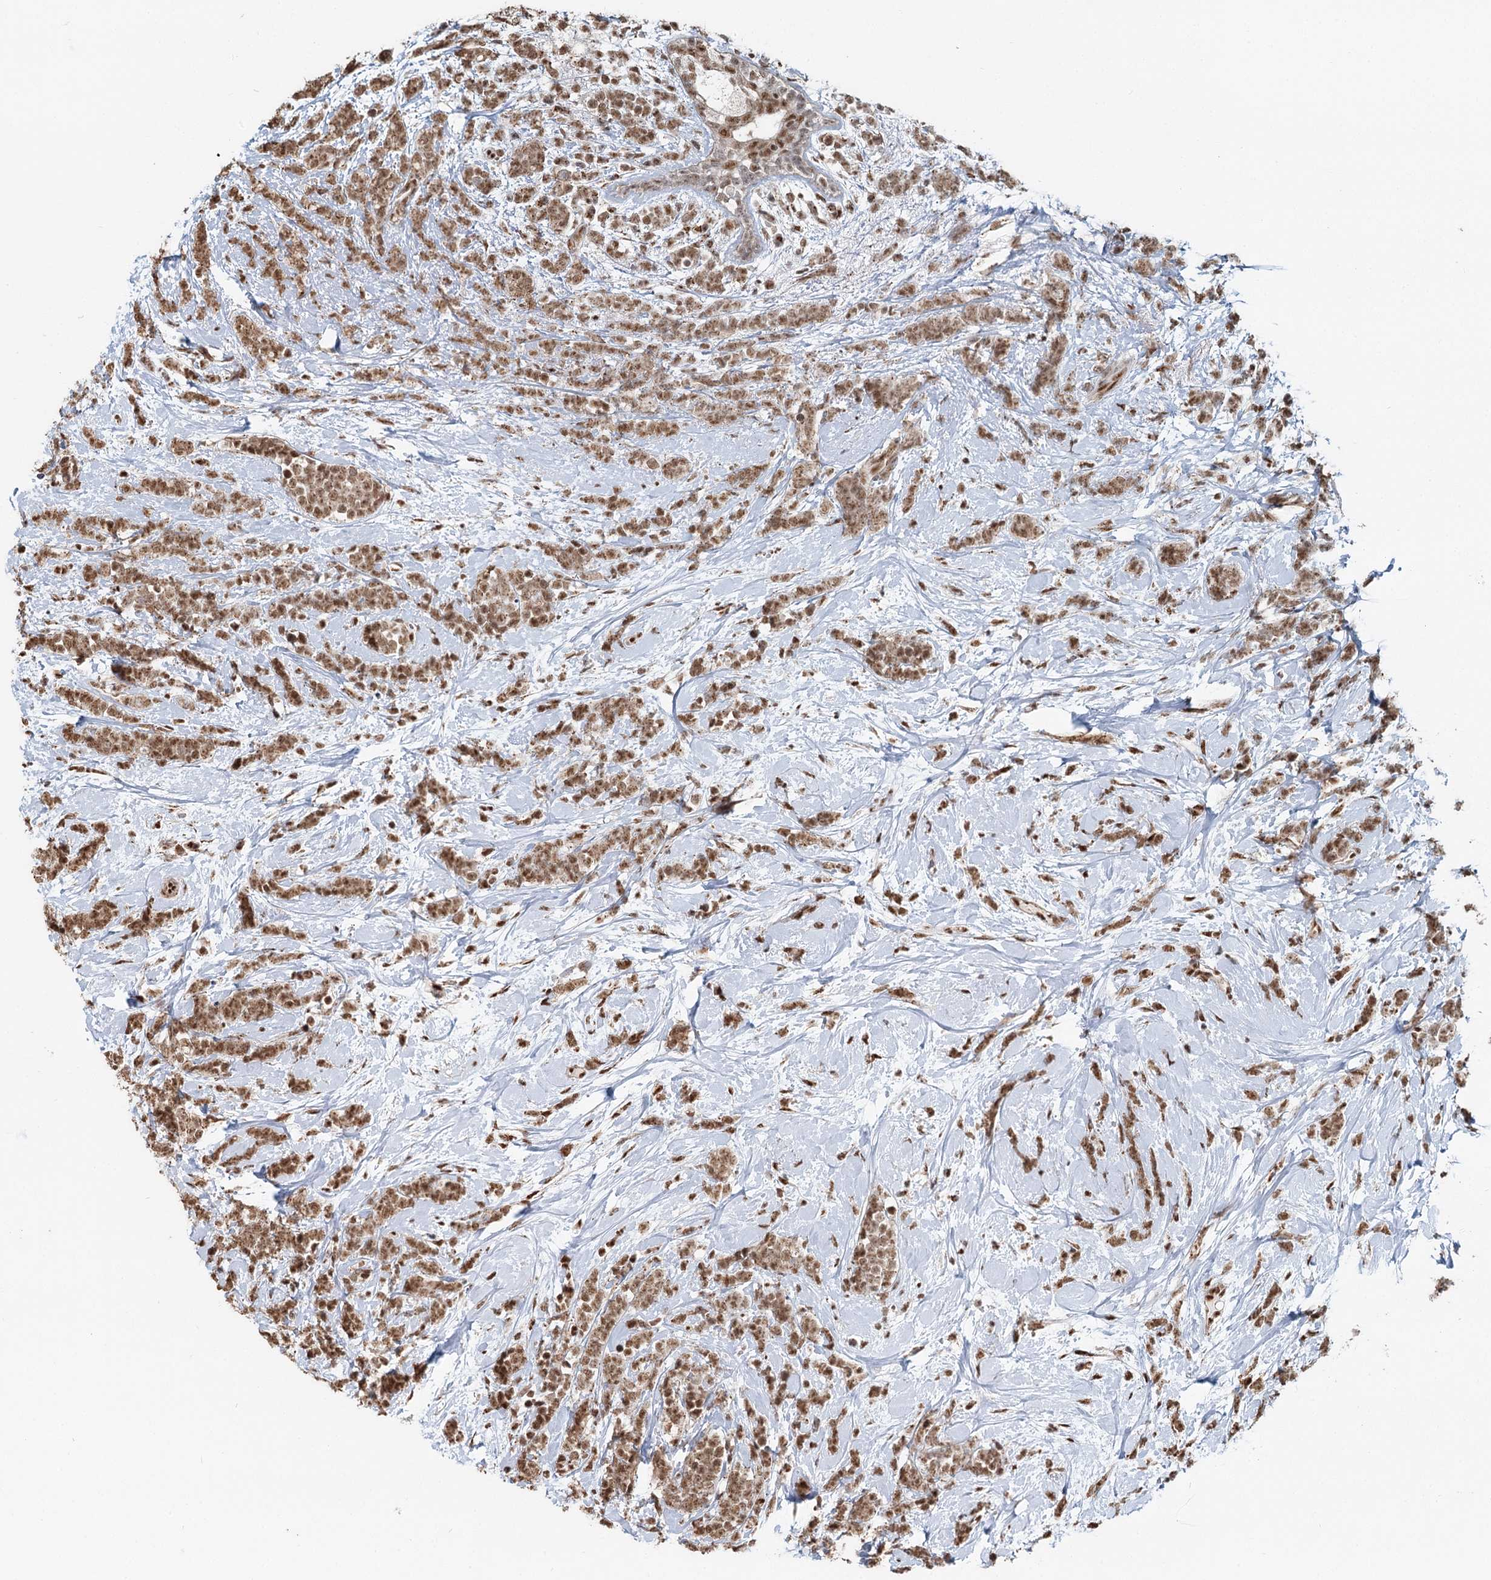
{"staining": {"intensity": "moderate", "quantity": ">75%", "location": "cytoplasmic/membranous,nuclear"}, "tissue": "breast cancer", "cell_type": "Tumor cells", "image_type": "cancer", "snomed": [{"axis": "morphology", "description": "Lobular carcinoma"}, {"axis": "topography", "description": "Breast"}], "caption": "Protein expression analysis of breast cancer exhibits moderate cytoplasmic/membranous and nuclear expression in approximately >75% of tumor cells. The staining was performed using DAB to visualize the protein expression in brown, while the nuclei were stained in blue with hematoxylin (Magnification: 20x).", "gene": "GPALPP1", "patient": {"sex": "female", "age": 58}}